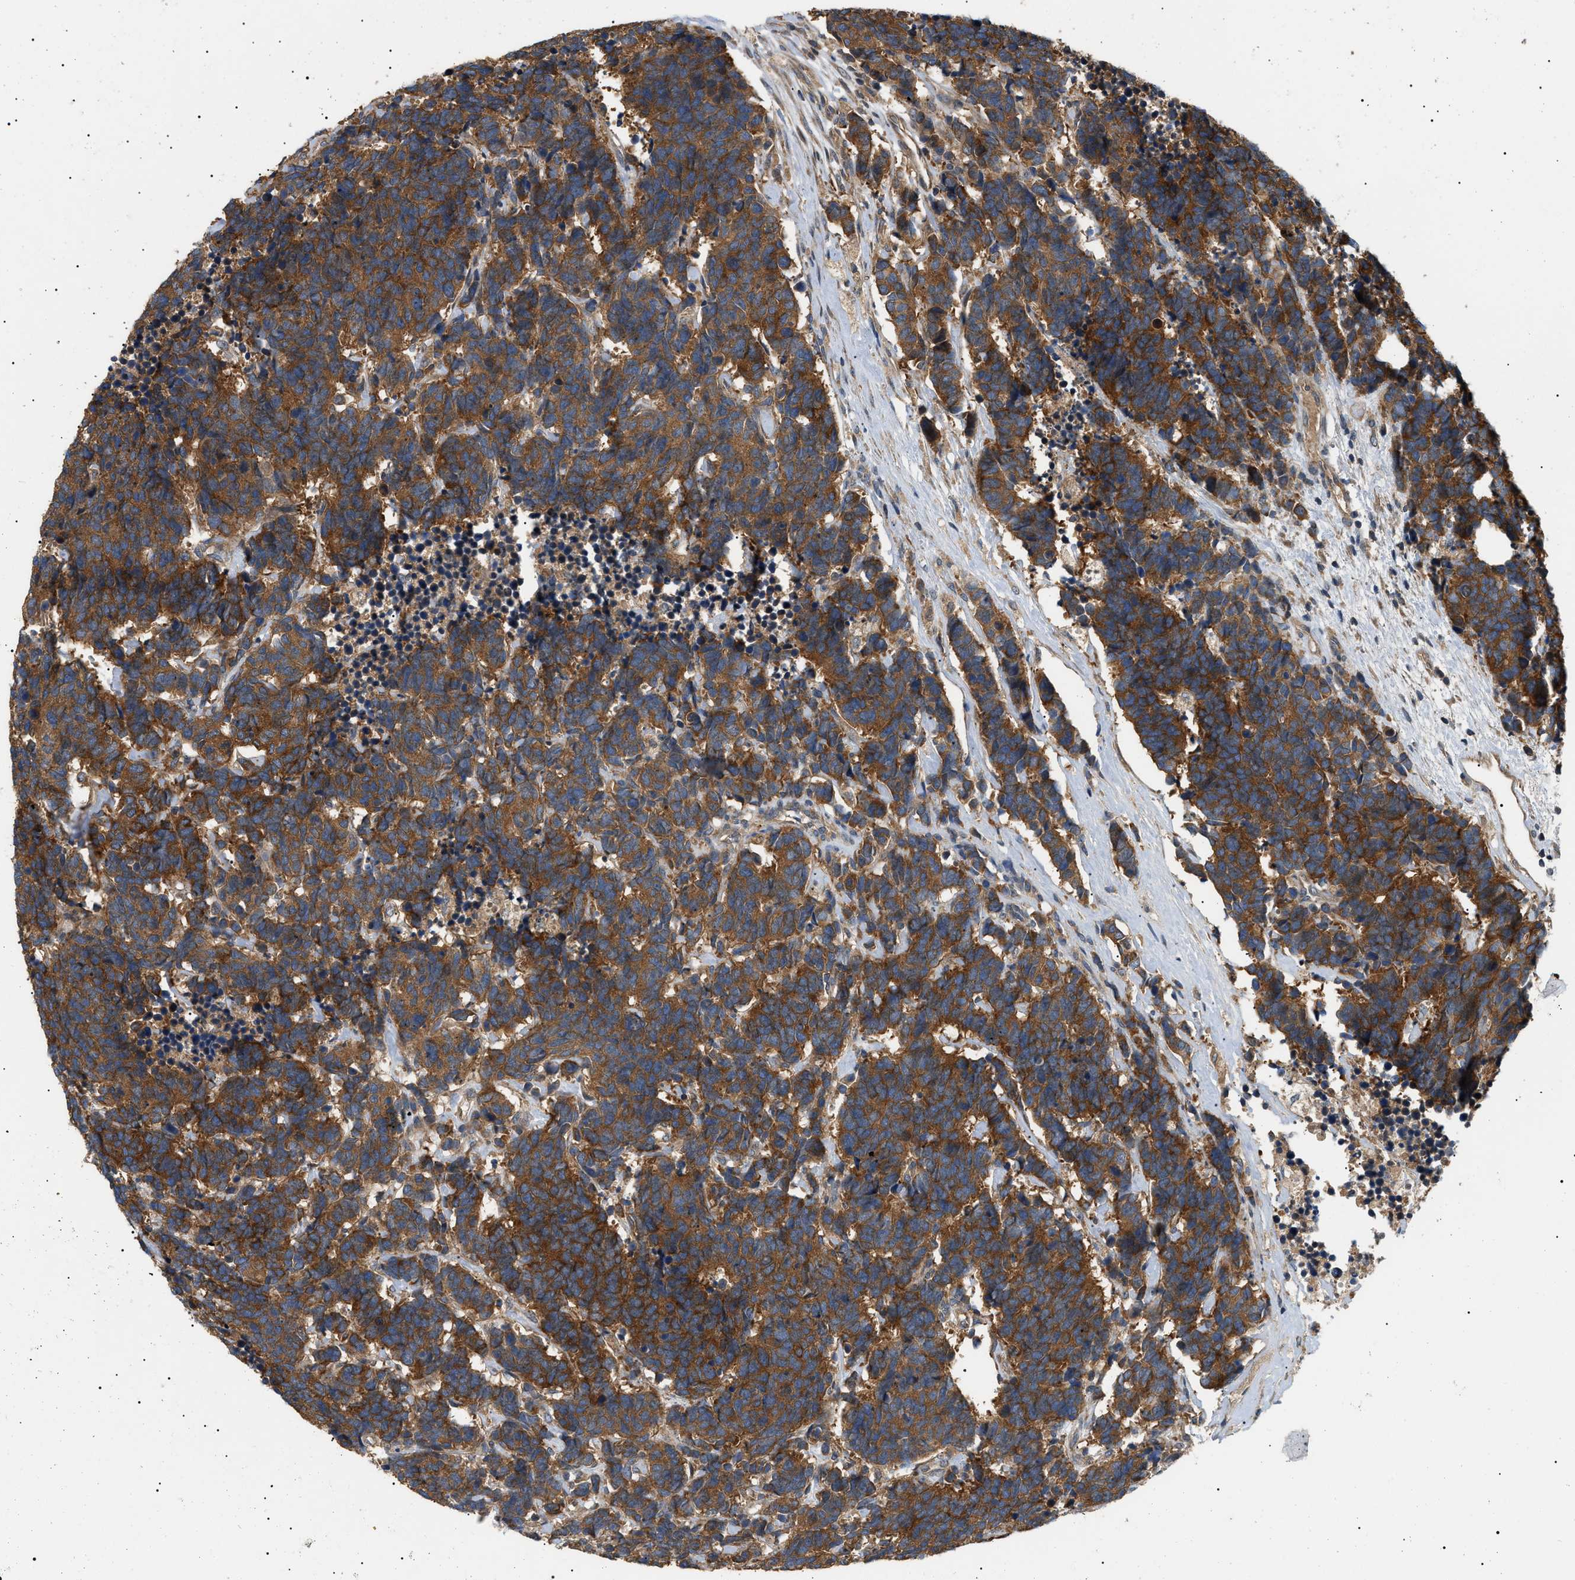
{"staining": {"intensity": "strong", "quantity": ">75%", "location": "cytoplasmic/membranous"}, "tissue": "carcinoid", "cell_type": "Tumor cells", "image_type": "cancer", "snomed": [{"axis": "morphology", "description": "Carcinoma, NOS"}, {"axis": "morphology", "description": "Carcinoid, malignant, NOS"}, {"axis": "topography", "description": "Urinary bladder"}], "caption": "Carcinoid was stained to show a protein in brown. There is high levels of strong cytoplasmic/membranous staining in about >75% of tumor cells.", "gene": "PPM1B", "patient": {"sex": "male", "age": 57}}